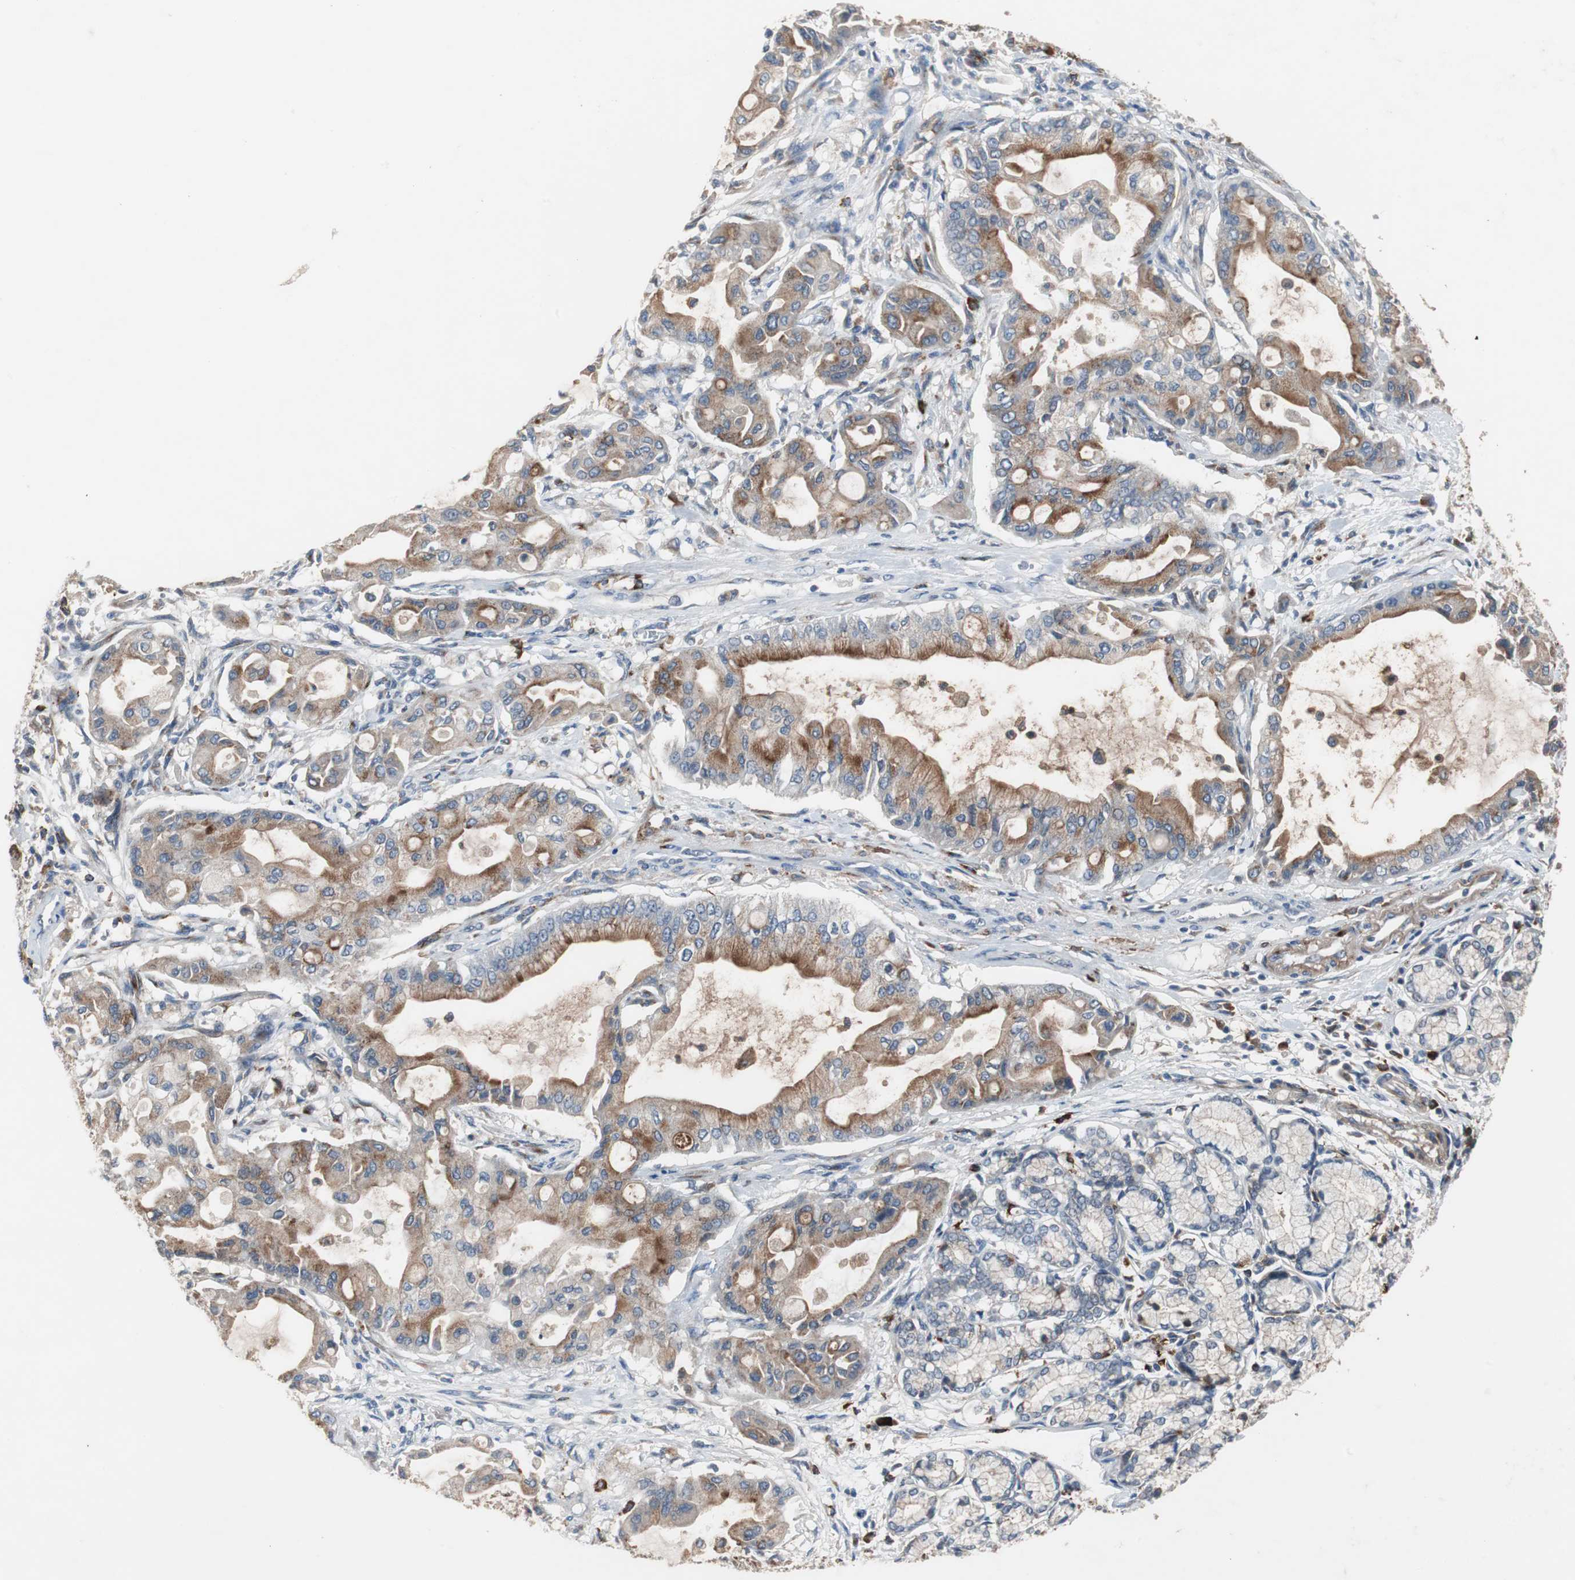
{"staining": {"intensity": "moderate", "quantity": ">75%", "location": "cytoplasmic/membranous"}, "tissue": "pancreatic cancer", "cell_type": "Tumor cells", "image_type": "cancer", "snomed": [{"axis": "morphology", "description": "Adenocarcinoma, NOS"}, {"axis": "morphology", "description": "Adenocarcinoma, metastatic, NOS"}, {"axis": "topography", "description": "Lymph node"}, {"axis": "topography", "description": "Pancreas"}, {"axis": "topography", "description": "Duodenum"}], "caption": "This is a histology image of immunohistochemistry (IHC) staining of pancreatic cancer, which shows moderate expression in the cytoplasmic/membranous of tumor cells.", "gene": "SORT1", "patient": {"sex": "female", "age": 64}}